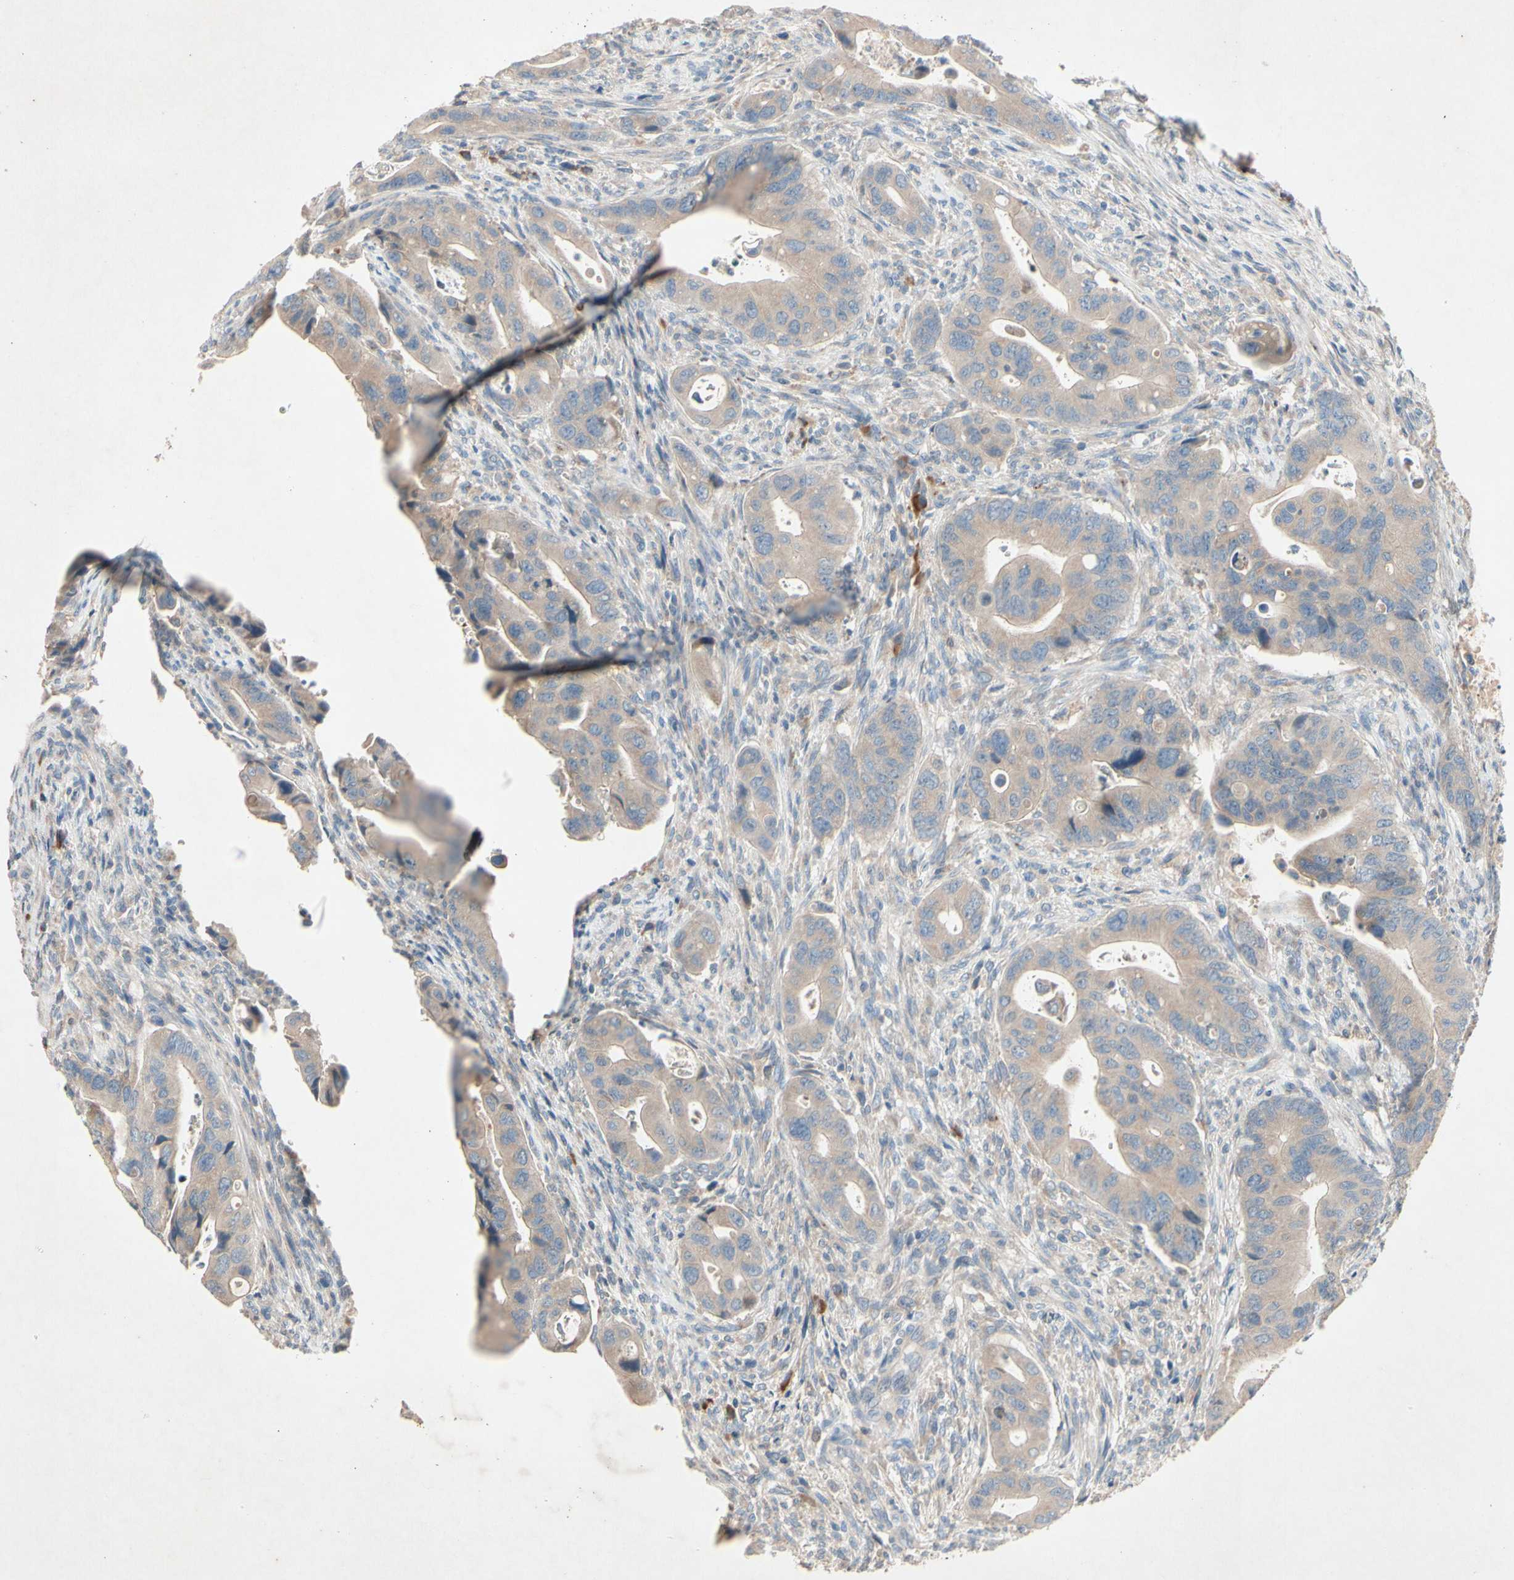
{"staining": {"intensity": "moderate", "quantity": ">75%", "location": "cytoplasmic/membranous"}, "tissue": "colorectal cancer", "cell_type": "Tumor cells", "image_type": "cancer", "snomed": [{"axis": "morphology", "description": "Adenocarcinoma, NOS"}, {"axis": "topography", "description": "Rectum"}], "caption": "This micrograph reveals immunohistochemistry (IHC) staining of colorectal cancer (adenocarcinoma), with medium moderate cytoplasmic/membranous positivity in about >75% of tumor cells.", "gene": "PRDX4", "patient": {"sex": "female", "age": 57}}